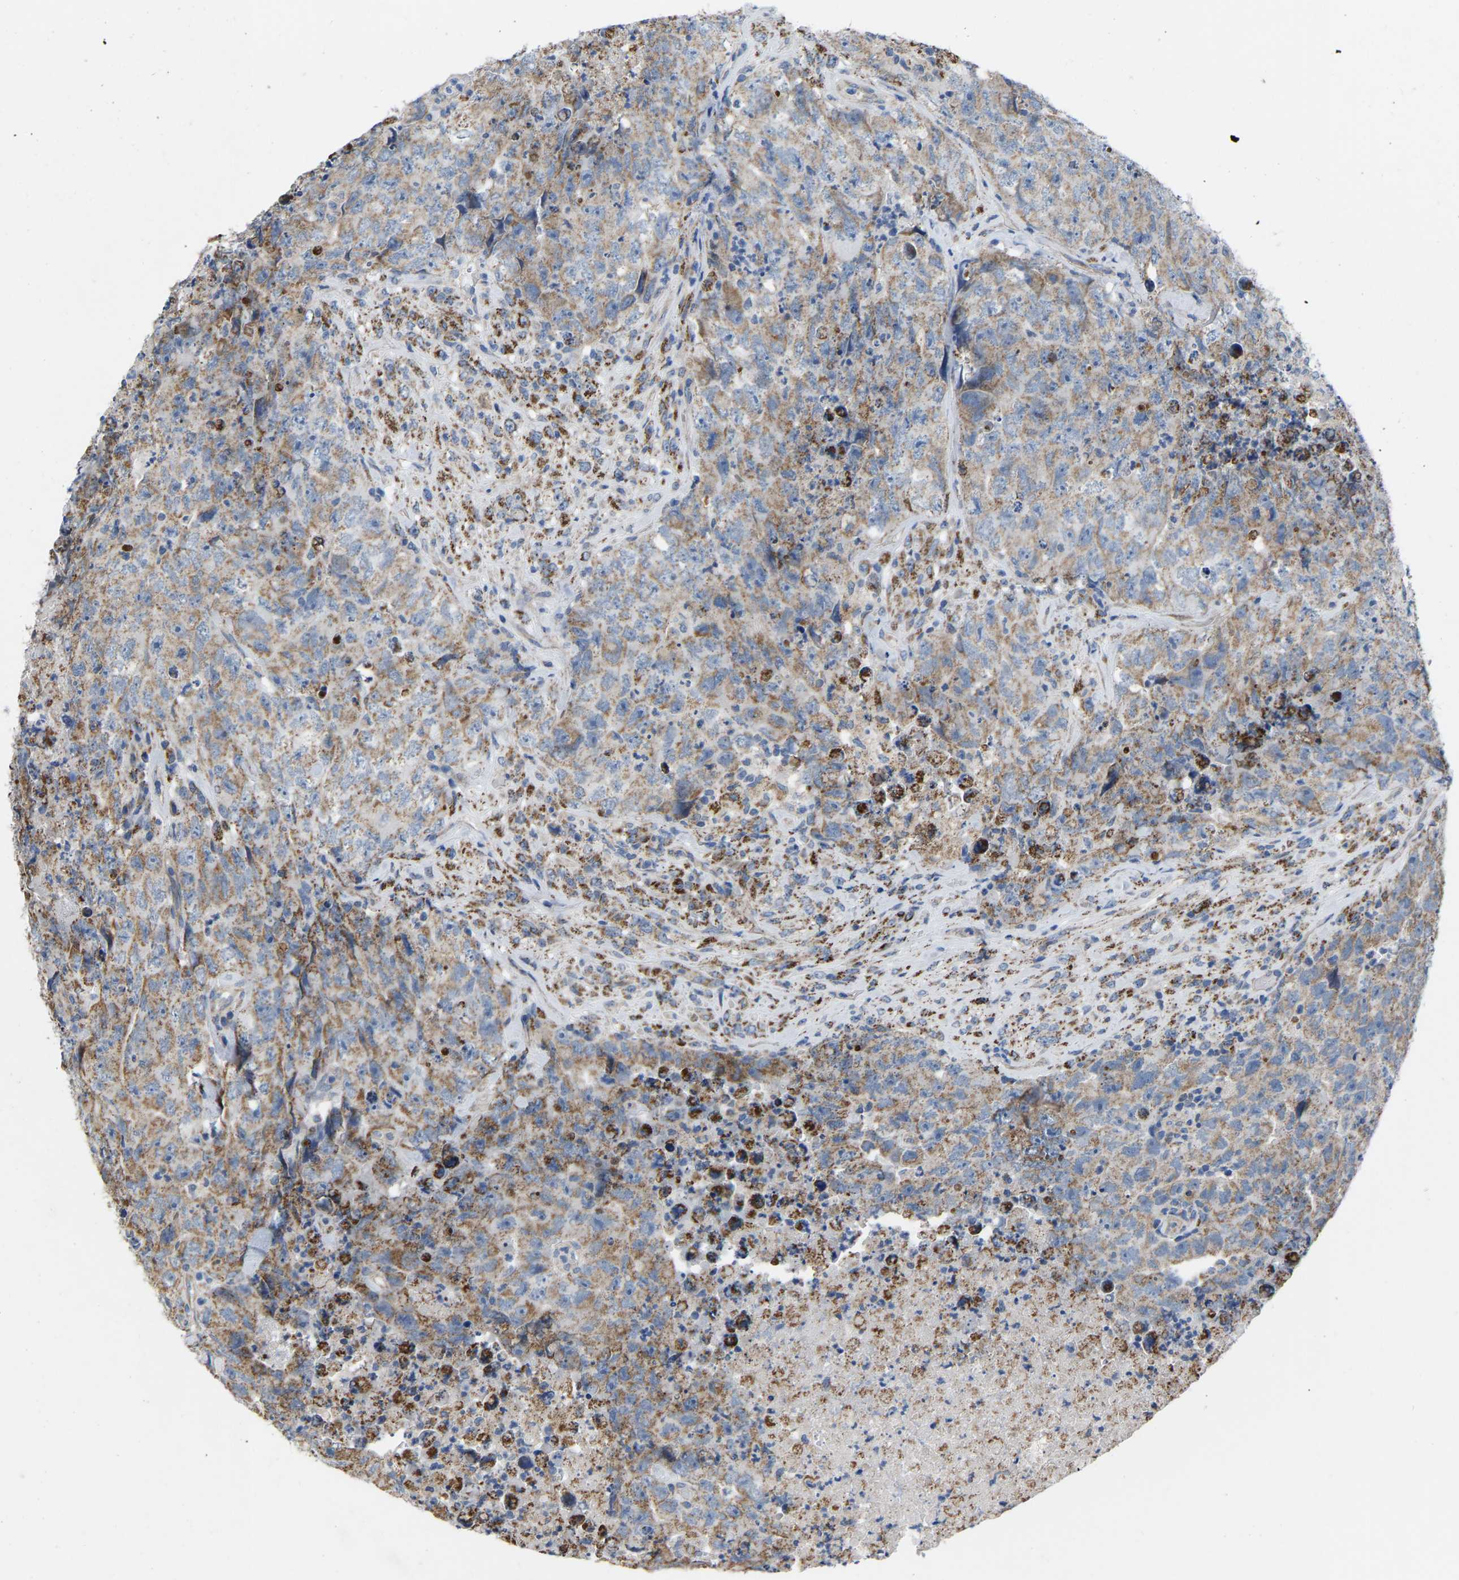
{"staining": {"intensity": "moderate", "quantity": ">75%", "location": "cytoplasmic/membranous"}, "tissue": "testis cancer", "cell_type": "Tumor cells", "image_type": "cancer", "snomed": [{"axis": "morphology", "description": "Carcinoma, Embryonal, NOS"}, {"axis": "topography", "description": "Testis"}], "caption": "DAB (3,3'-diaminobenzidine) immunohistochemical staining of human embryonal carcinoma (testis) shows moderate cytoplasmic/membranous protein positivity in approximately >75% of tumor cells.", "gene": "BCL10", "patient": {"sex": "male", "age": 32}}